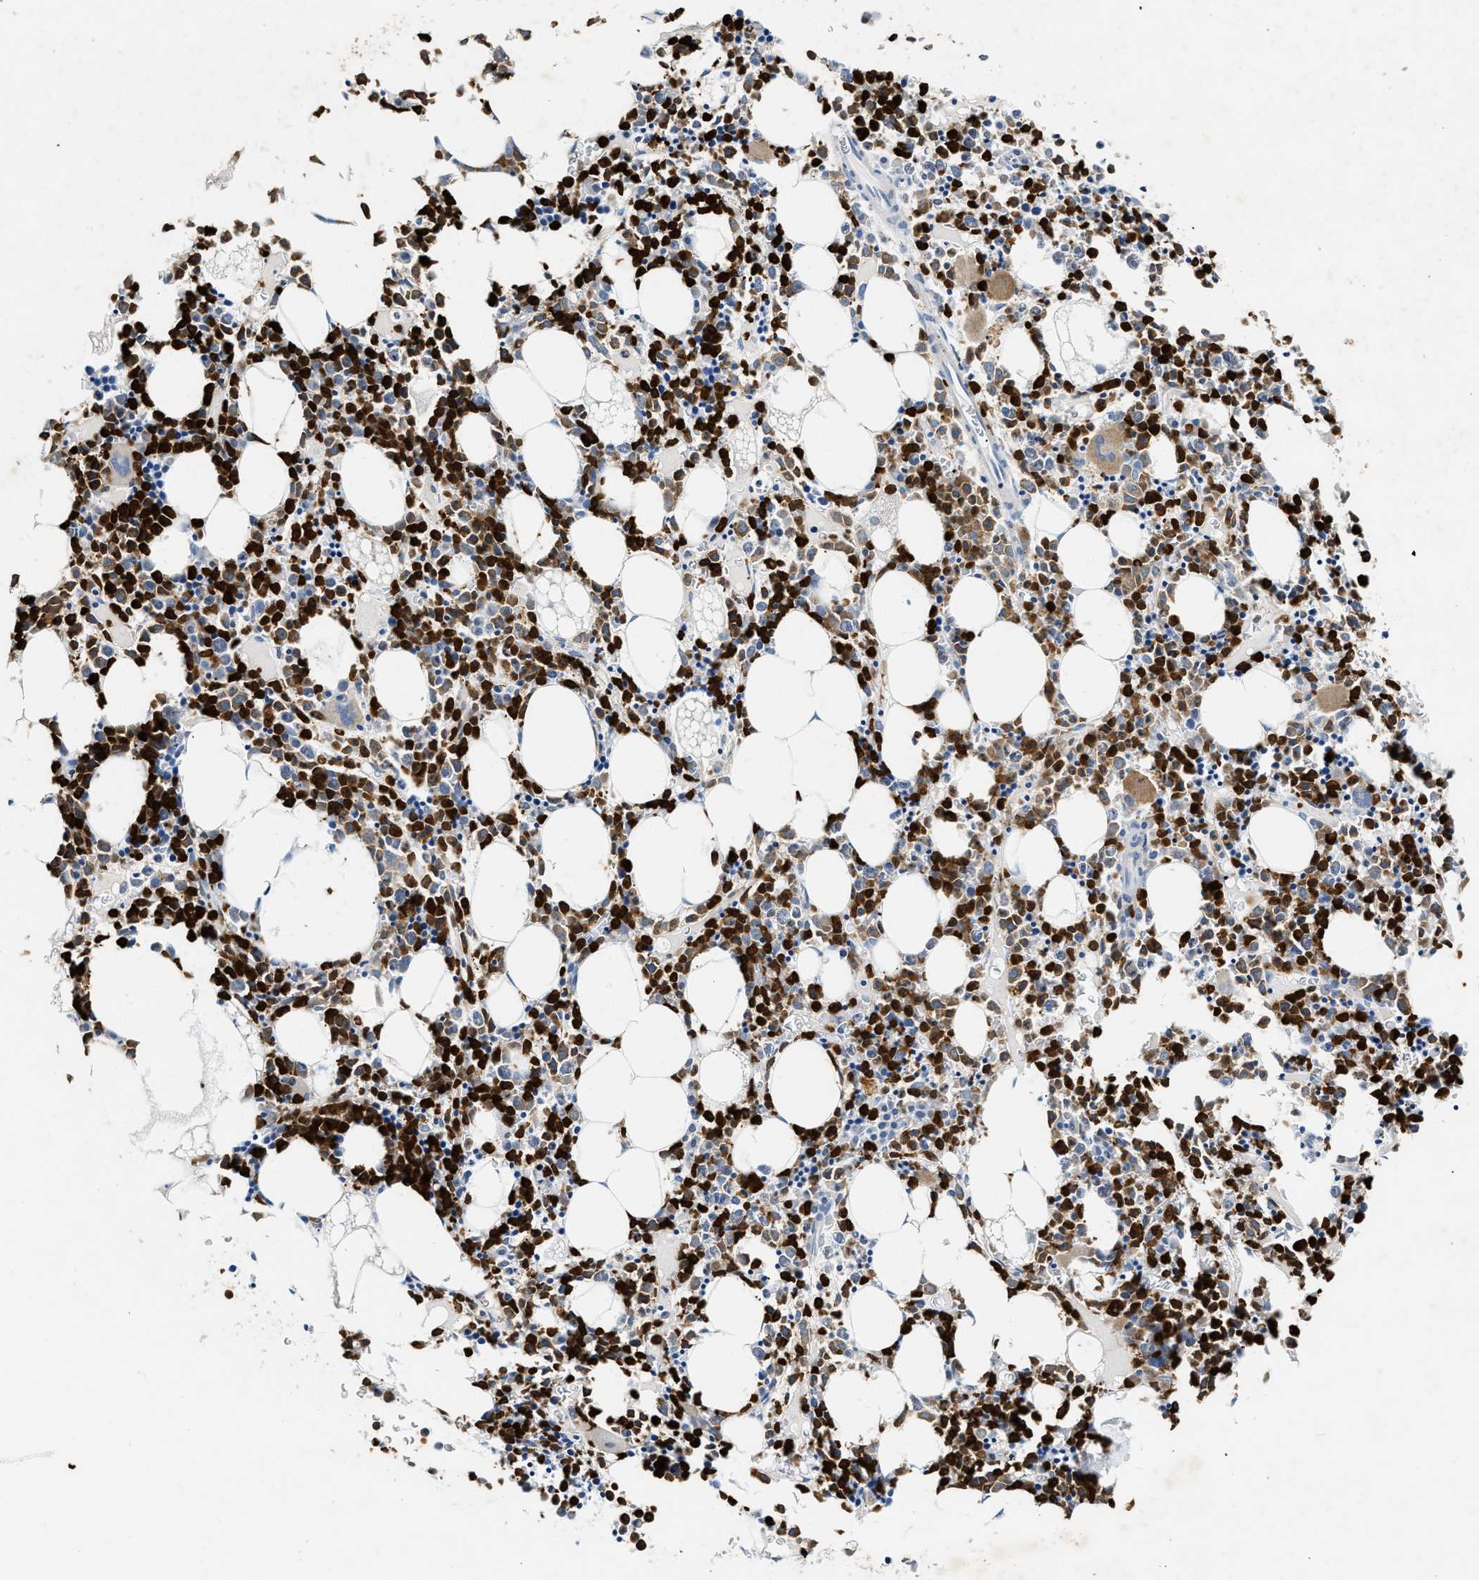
{"staining": {"intensity": "strong", "quantity": ">75%", "location": "cytoplasmic/membranous"}, "tissue": "bone marrow", "cell_type": "Hematopoietic cells", "image_type": "normal", "snomed": [{"axis": "morphology", "description": "Normal tissue, NOS"}, {"axis": "morphology", "description": "Inflammation, NOS"}, {"axis": "topography", "description": "Bone marrow"}], "caption": "Immunohistochemical staining of benign human bone marrow shows strong cytoplasmic/membranous protein staining in approximately >75% of hematopoietic cells.", "gene": "TOMM34", "patient": {"sex": "female", "age": 40}}